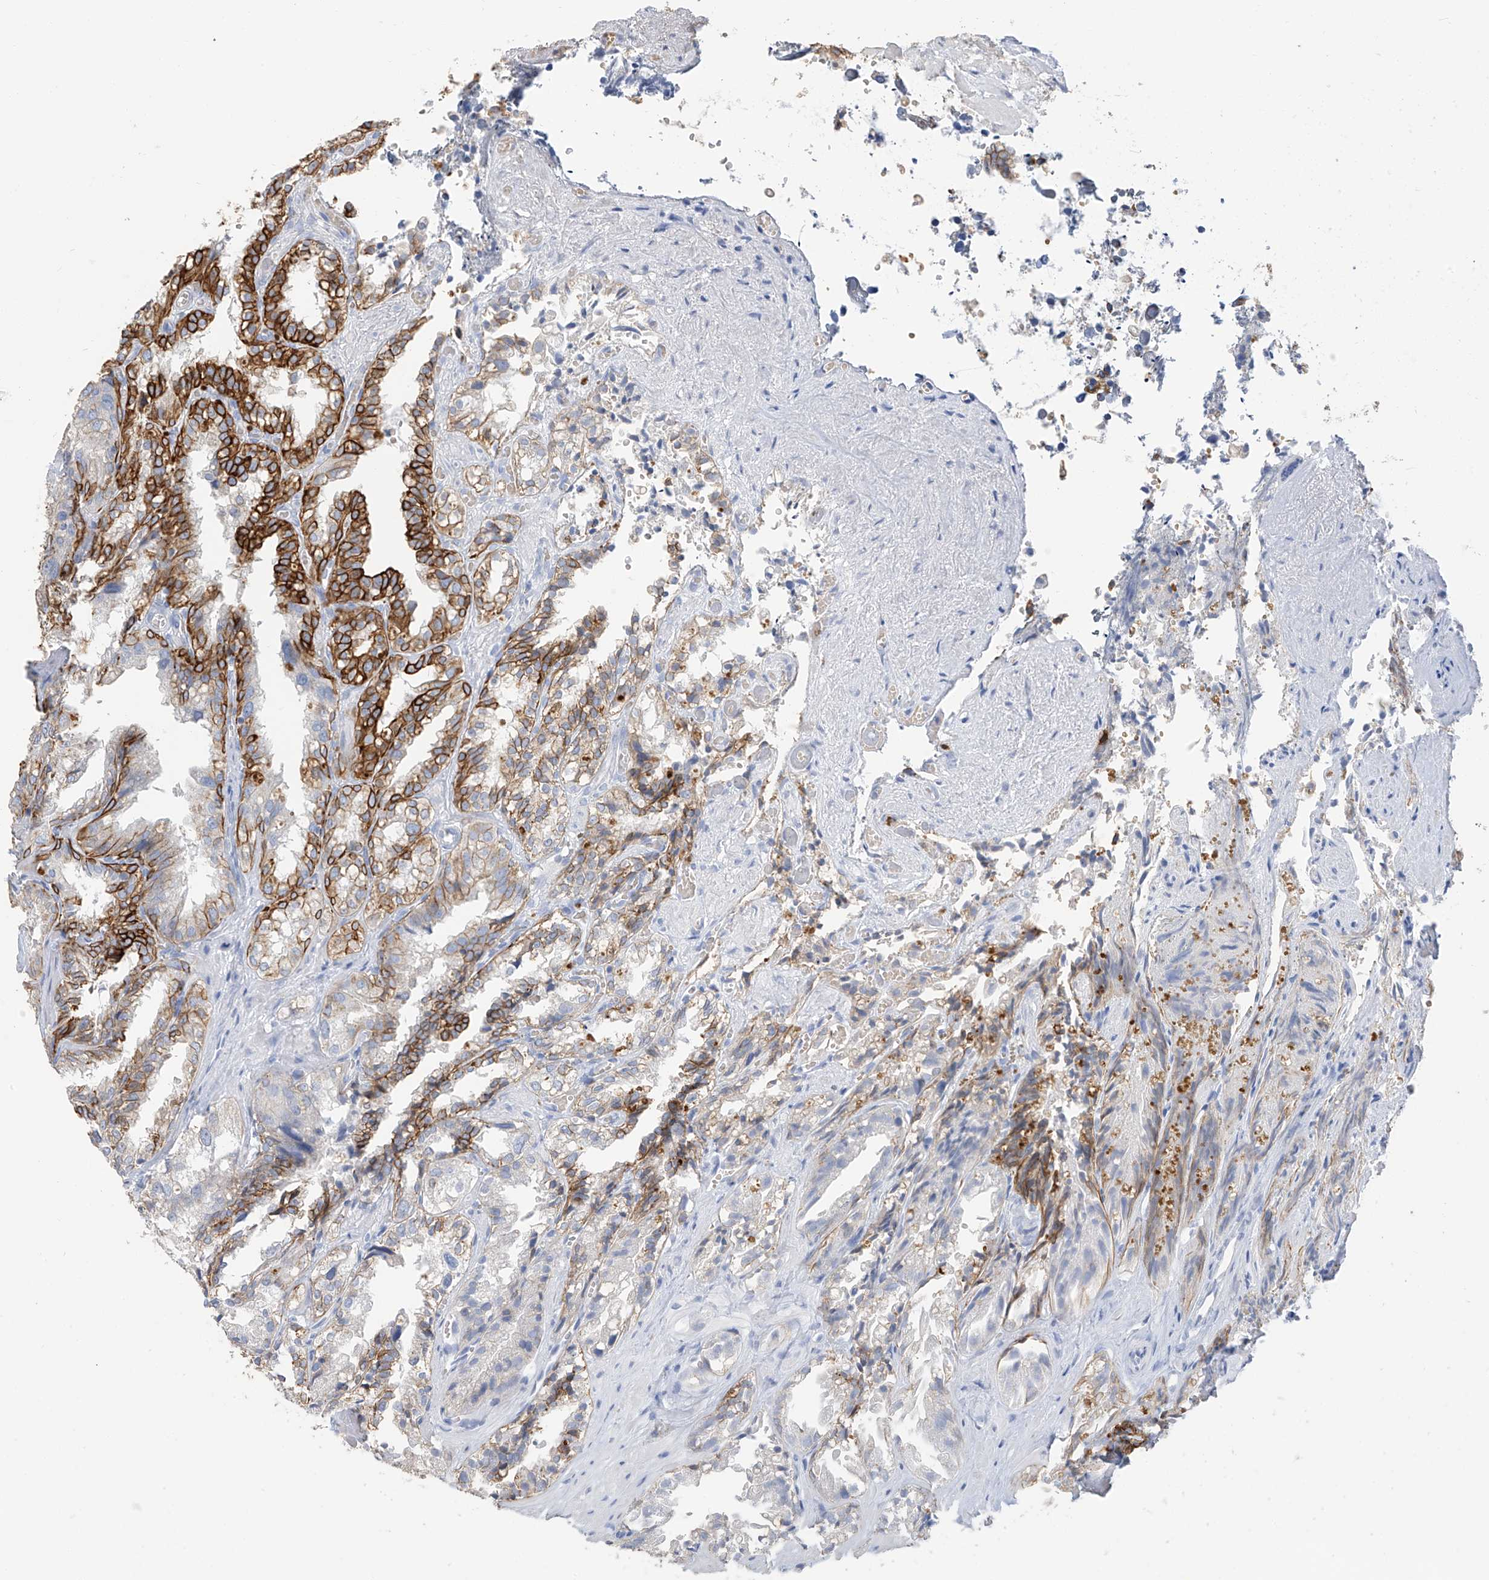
{"staining": {"intensity": "strong", "quantity": "25%-75%", "location": "cytoplasmic/membranous"}, "tissue": "seminal vesicle", "cell_type": "Glandular cells", "image_type": "normal", "snomed": [{"axis": "morphology", "description": "Normal tissue, NOS"}, {"axis": "topography", "description": "Prostate"}, {"axis": "topography", "description": "Seminal veicle"}], "caption": "The photomicrograph reveals immunohistochemical staining of normal seminal vesicle. There is strong cytoplasmic/membranous positivity is appreciated in about 25%-75% of glandular cells. (DAB (3,3'-diaminobenzidine) IHC with brightfield microscopy, high magnification).", "gene": "PAFAH1B3", "patient": {"sex": "male", "age": 51}}